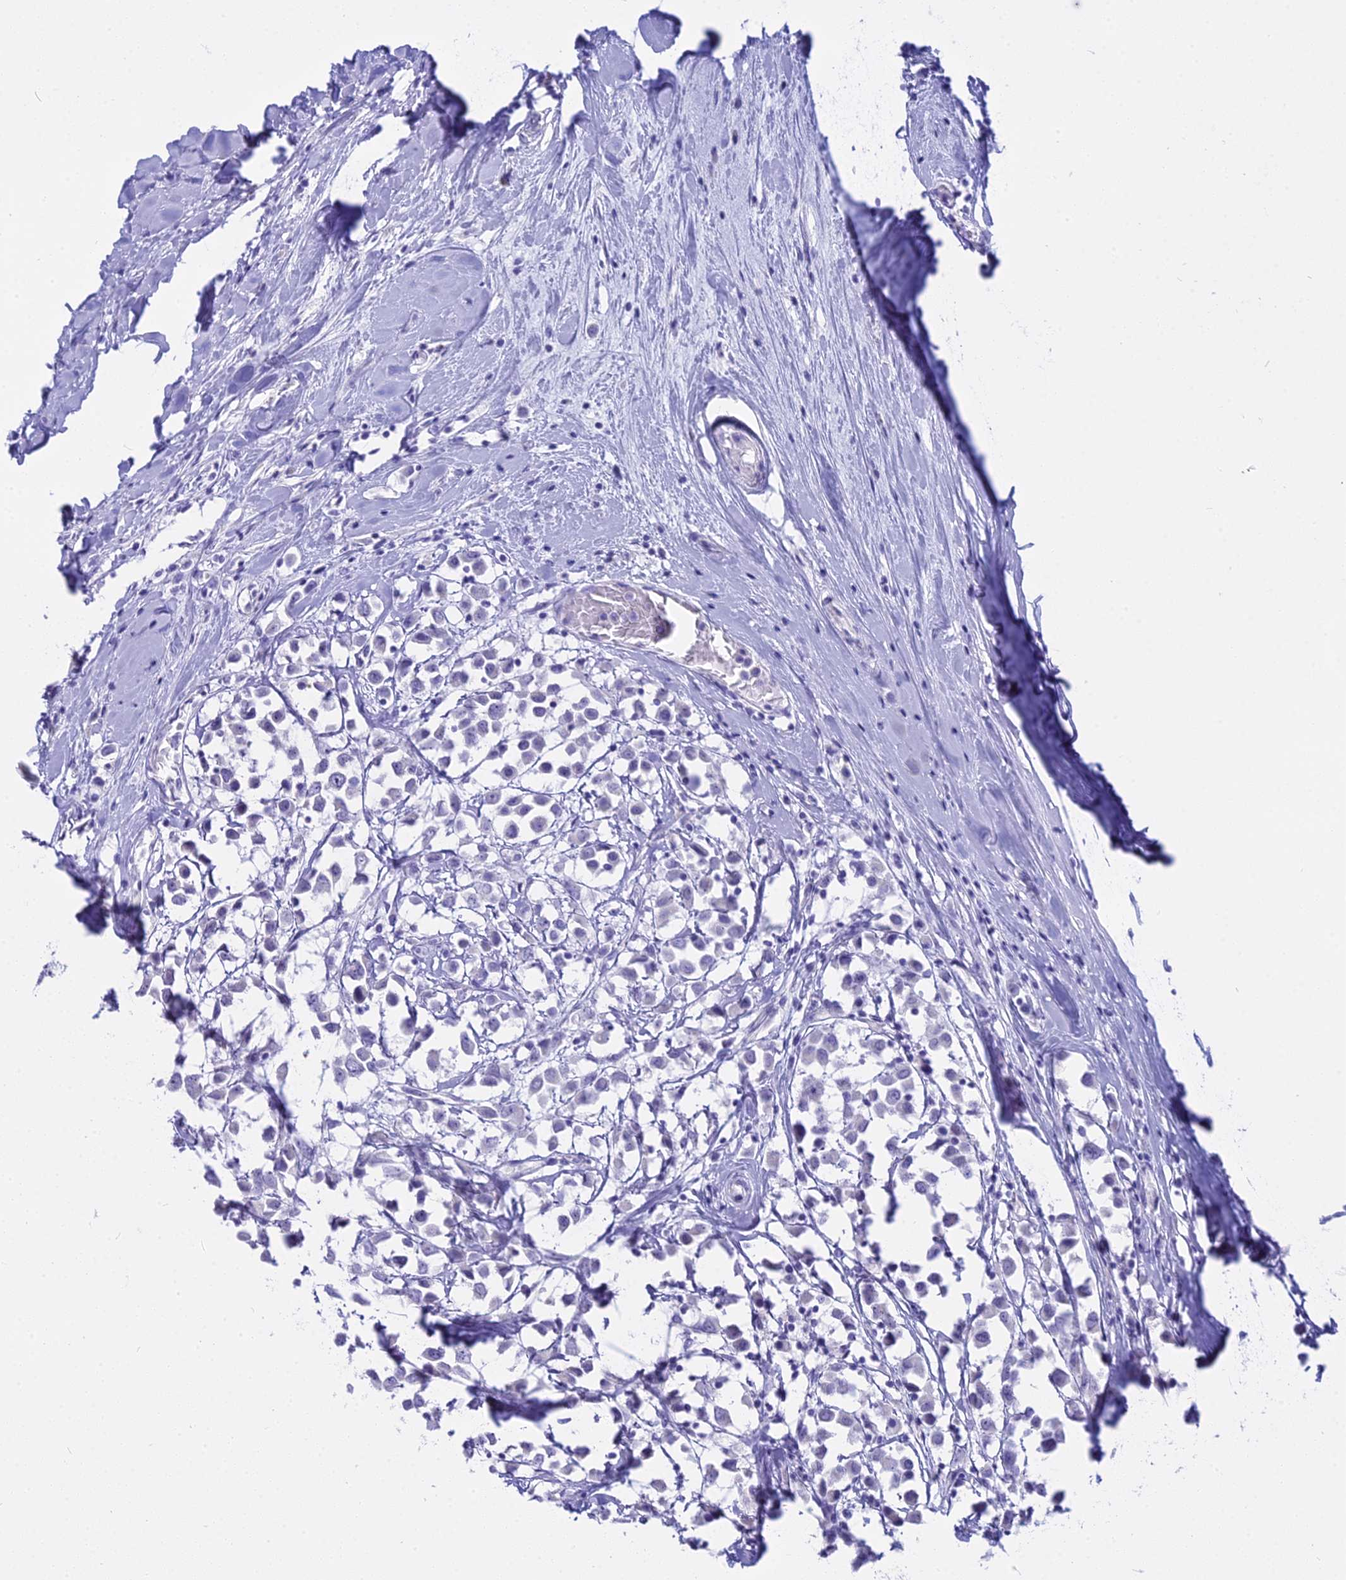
{"staining": {"intensity": "negative", "quantity": "none", "location": "none"}, "tissue": "breast cancer", "cell_type": "Tumor cells", "image_type": "cancer", "snomed": [{"axis": "morphology", "description": "Duct carcinoma"}, {"axis": "topography", "description": "Breast"}], "caption": "Immunohistochemistry (IHC) histopathology image of human breast cancer stained for a protein (brown), which demonstrates no positivity in tumor cells.", "gene": "CGB2", "patient": {"sex": "female", "age": 61}}